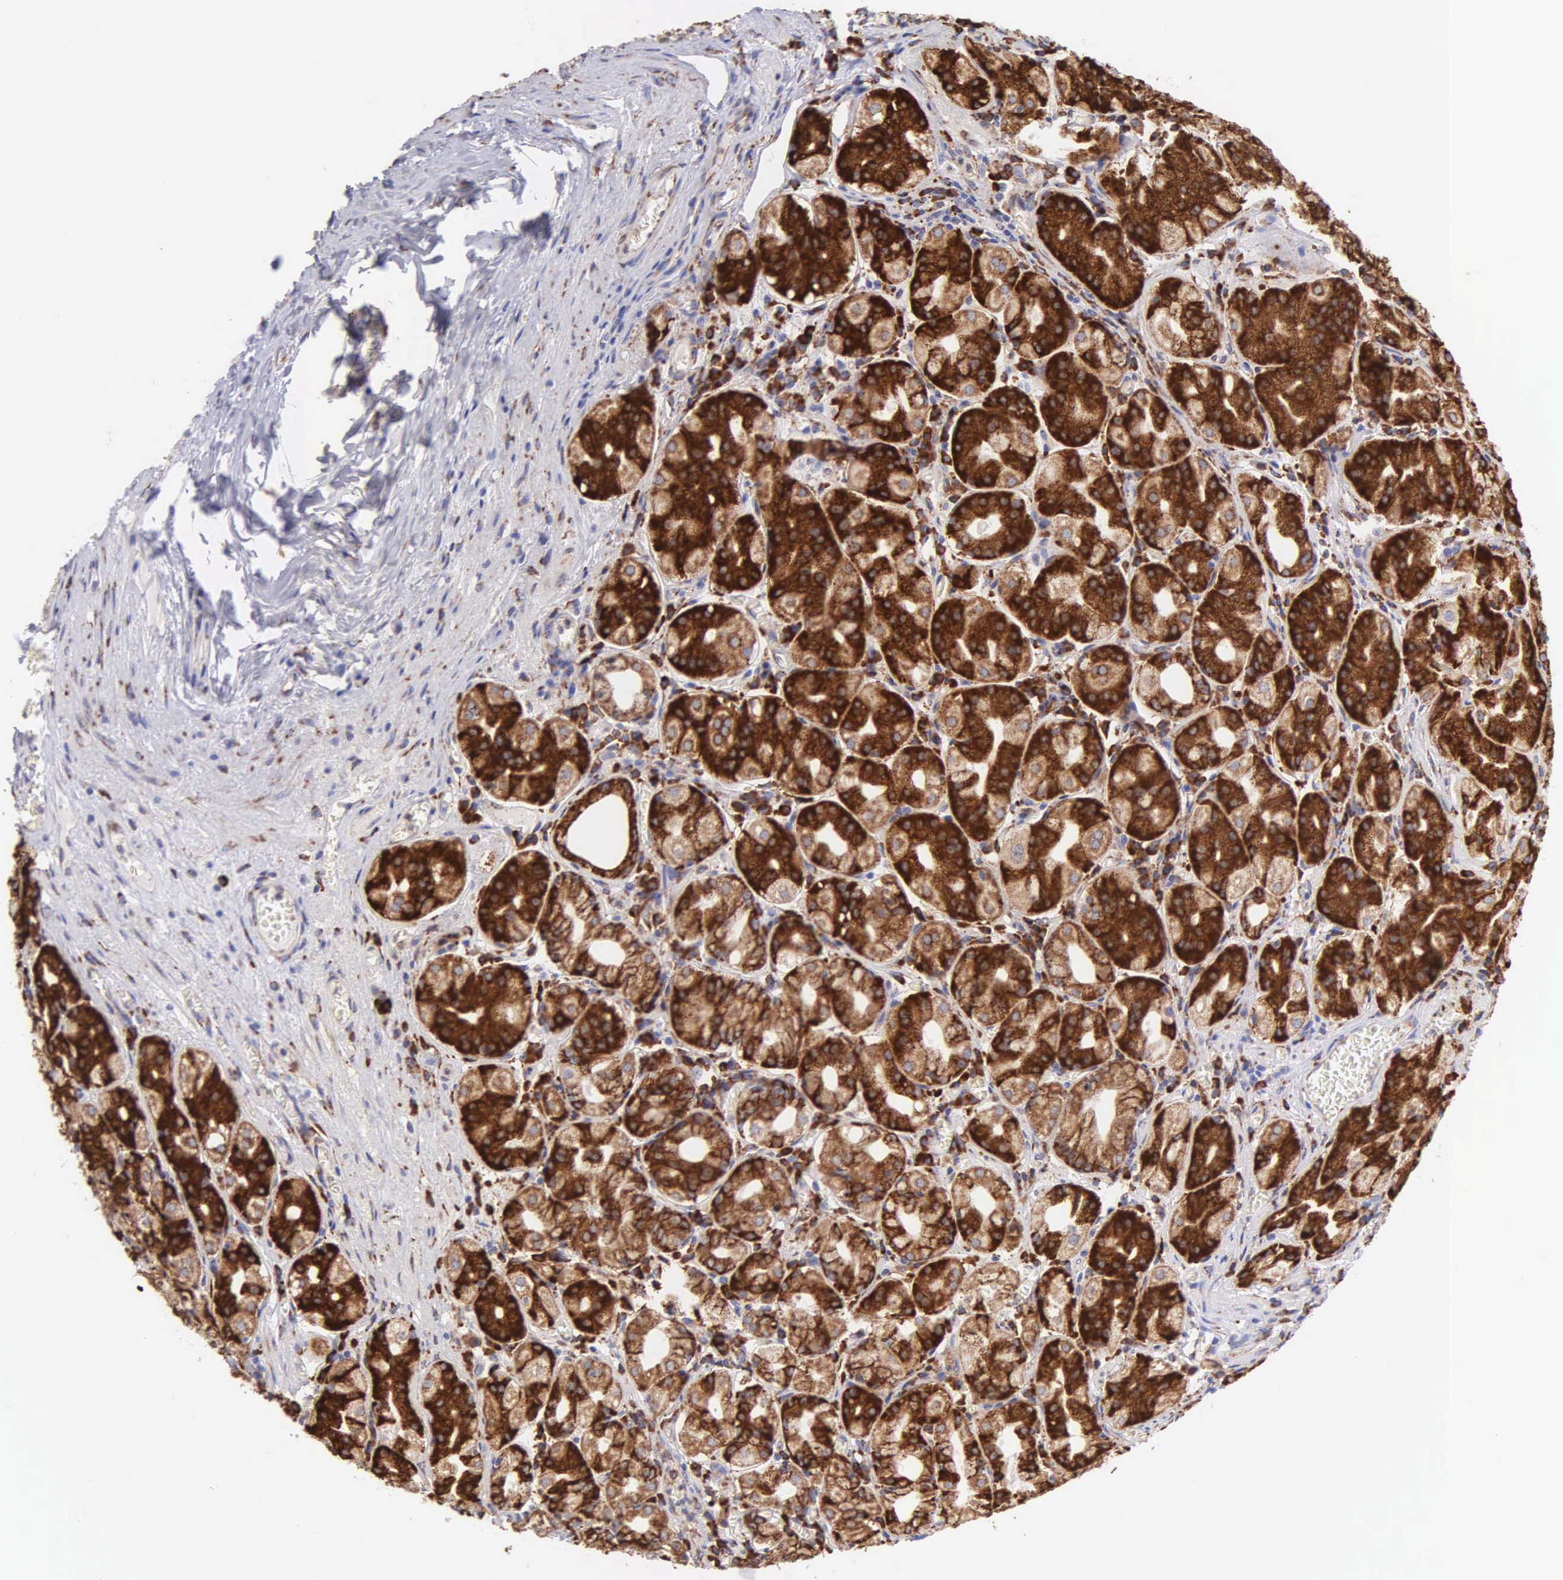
{"staining": {"intensity": "strong", "quantity": ">75%", "location": "cytoplasmic/membranous"}, "tissue": "stomach", "cell_type": "Glandular cells", "image_type": "normal", "snomed": [{"axis": "morphology", "description": "Normal tissue, NOS"}, {"axis": "topography", "description": "Stomach, lower"}], "caption": "A high amount of strong cytoplasmic/membranous positivity is identified in about >75% of glandular cells in normal stomach.", "gene": "CKAP4", "patient": {"sex": "male", "age": 58}}